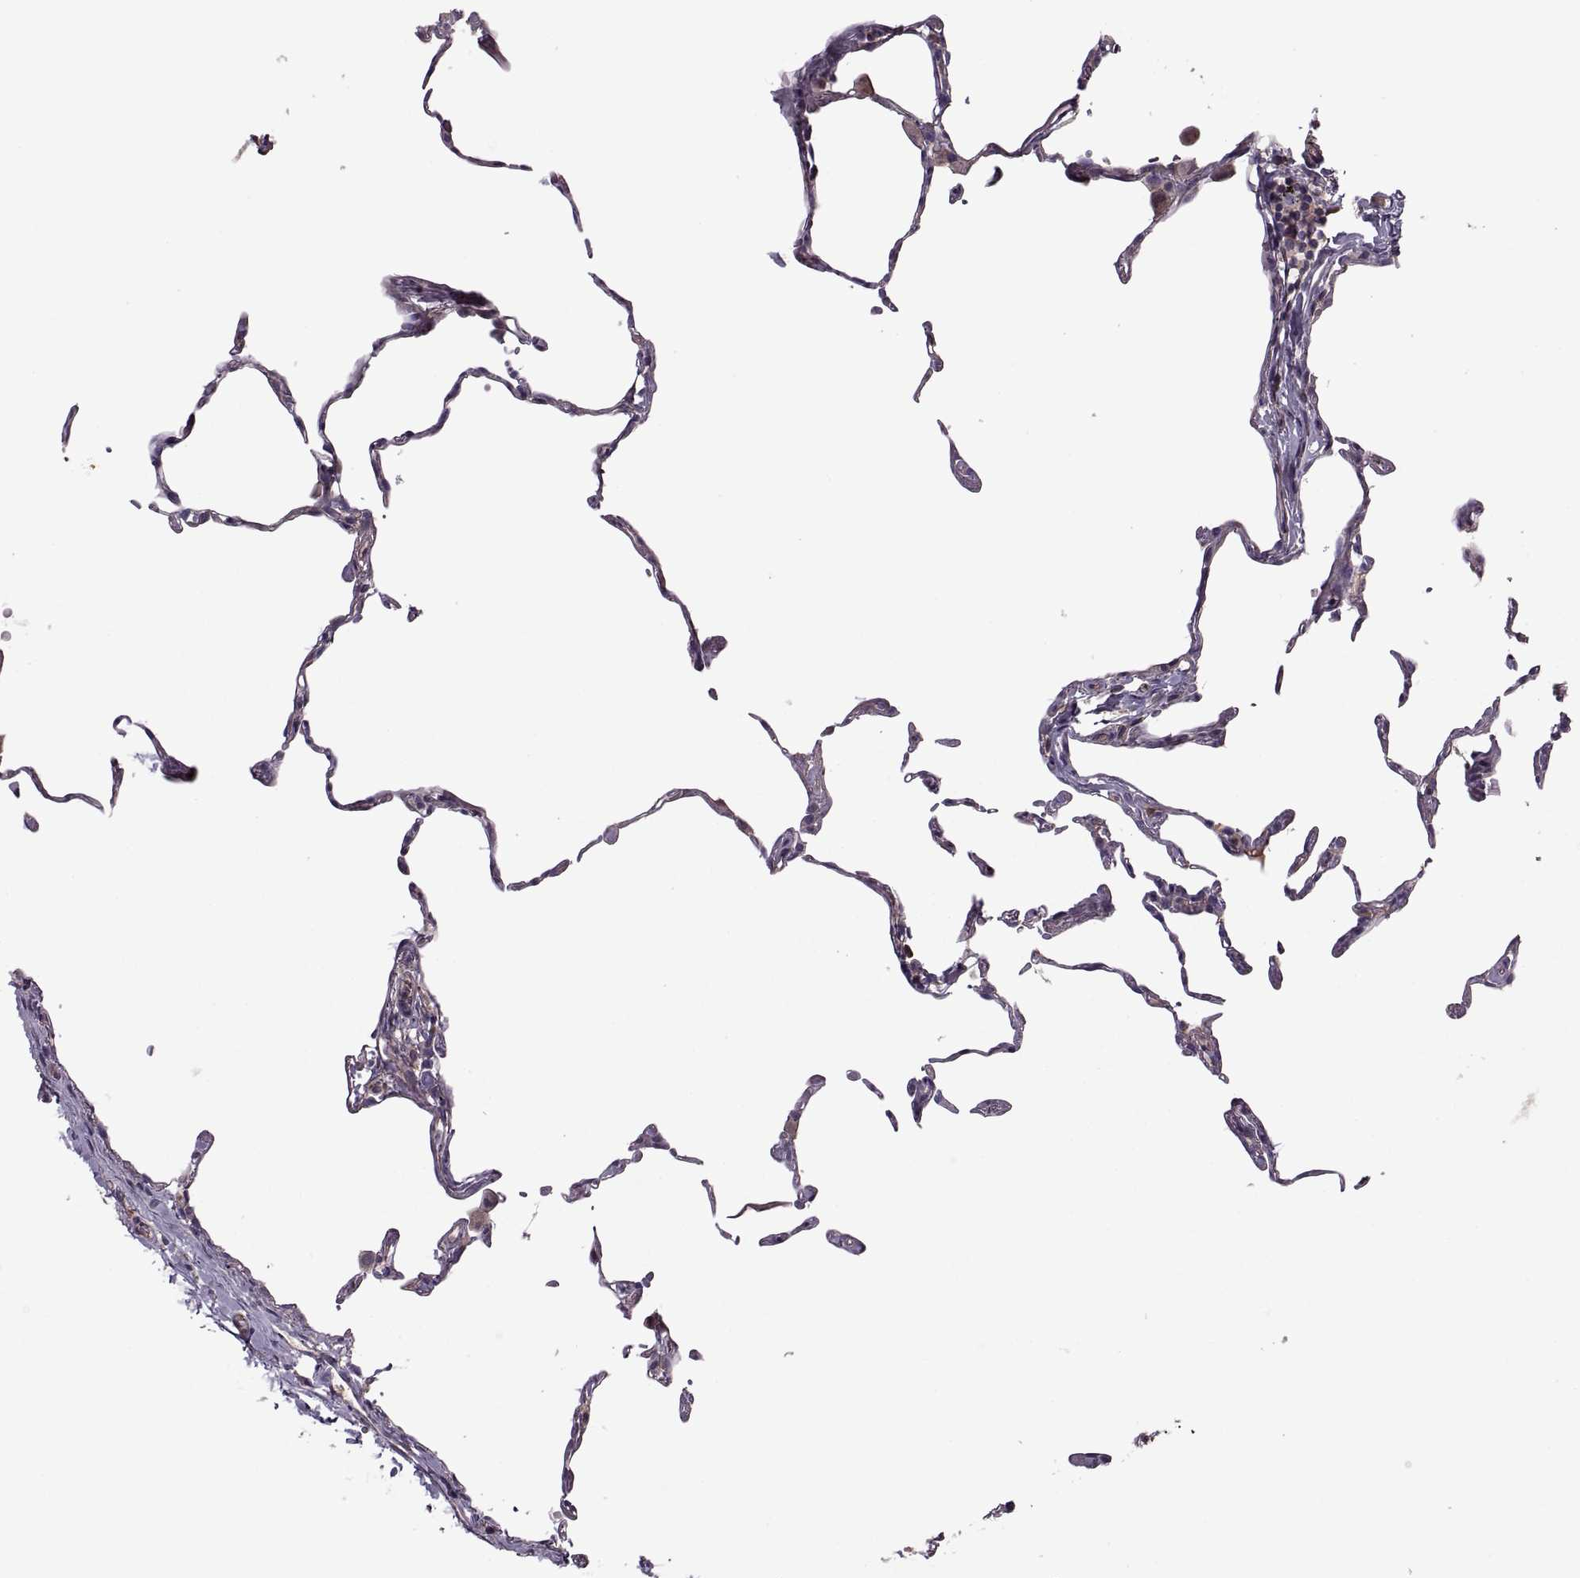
{"staining": {"intensity": "negative", "quantity": "none", "location": "none"}, "tissue": "lung", "cell_type": "Alveolar cells", "image_type": "normal", "snomed": [{"axis": "morphology", "description": "Normal tissue, NOS"}, {"axis": "topography", "description": "Lung"}], "caption": "Histopathology image shows no significant protein expression in alveolar cells of benign lung. (Stains: DAB IHC with hematoxylin counter stain, Microscopy: brightfield microscopy at high magnification).", "gene": "SLC2A14", "patient": {"sex": "female", "age": 57}}